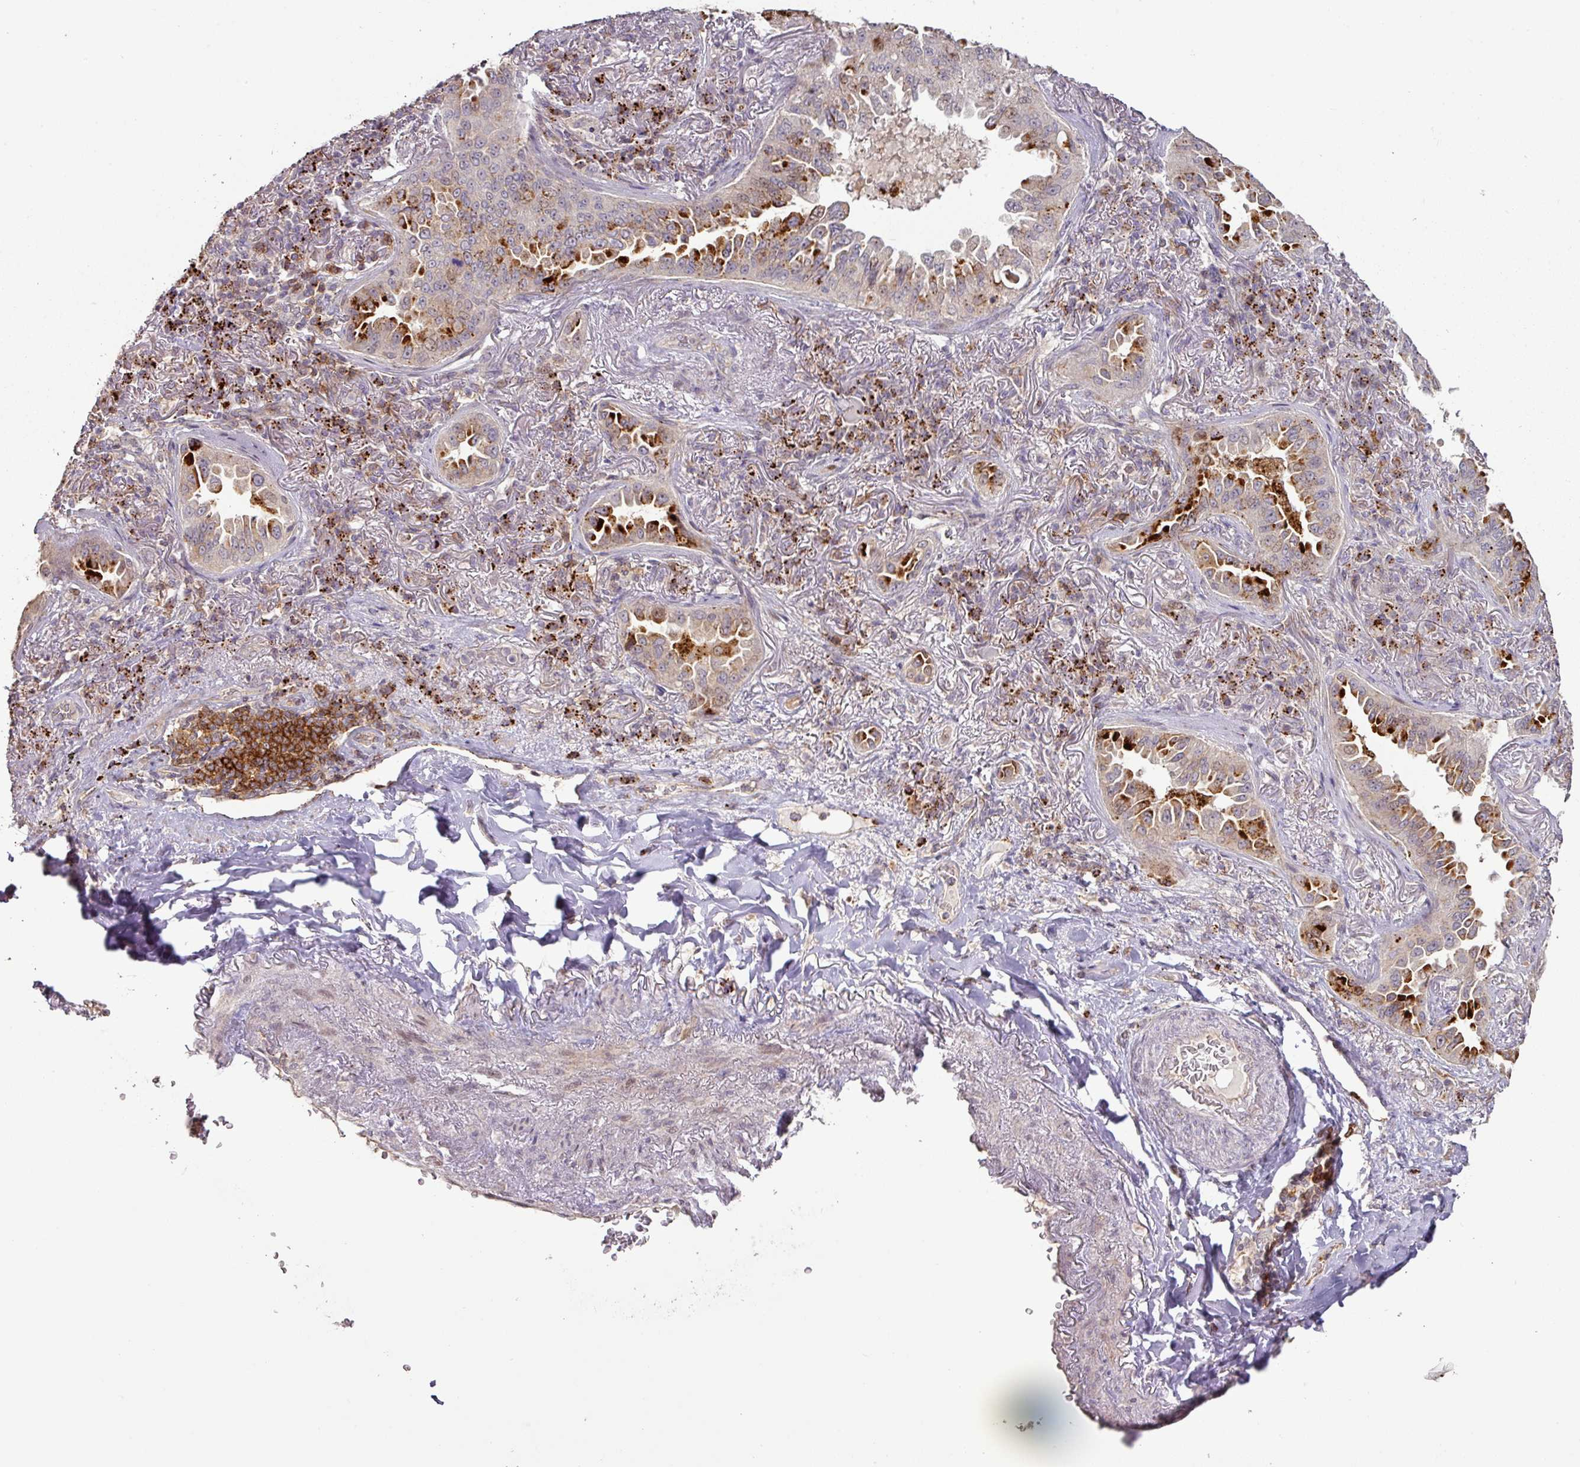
{"staining": {"intensity": "moderate", "quantity": "25%-75%", "location": "cytoplasmic/membranous"}, "tissue": "lung cancer", "cell_type": "Tumor cells", "image_type": "cancer", "snomed": [{"axis": "morphology", "description": "Adenocarcinoma, NOS"}, {"axis": "topography", "description": "Lung"}], "caption": "Immunohistochemistry (IHC) histopathology image of neoplastic tissue: lung cancer (adenocarcinoma) stained using immunohistochemistry (IHC) demonstrates medium levels of moderate protein expression localized specifically in the cytoplasmic/membranous of tumor cells, appearing as a cytoplasmic/membranous brown color.", "gene": "CXCR5", "patient": {"sex": "female", "age": 69}}